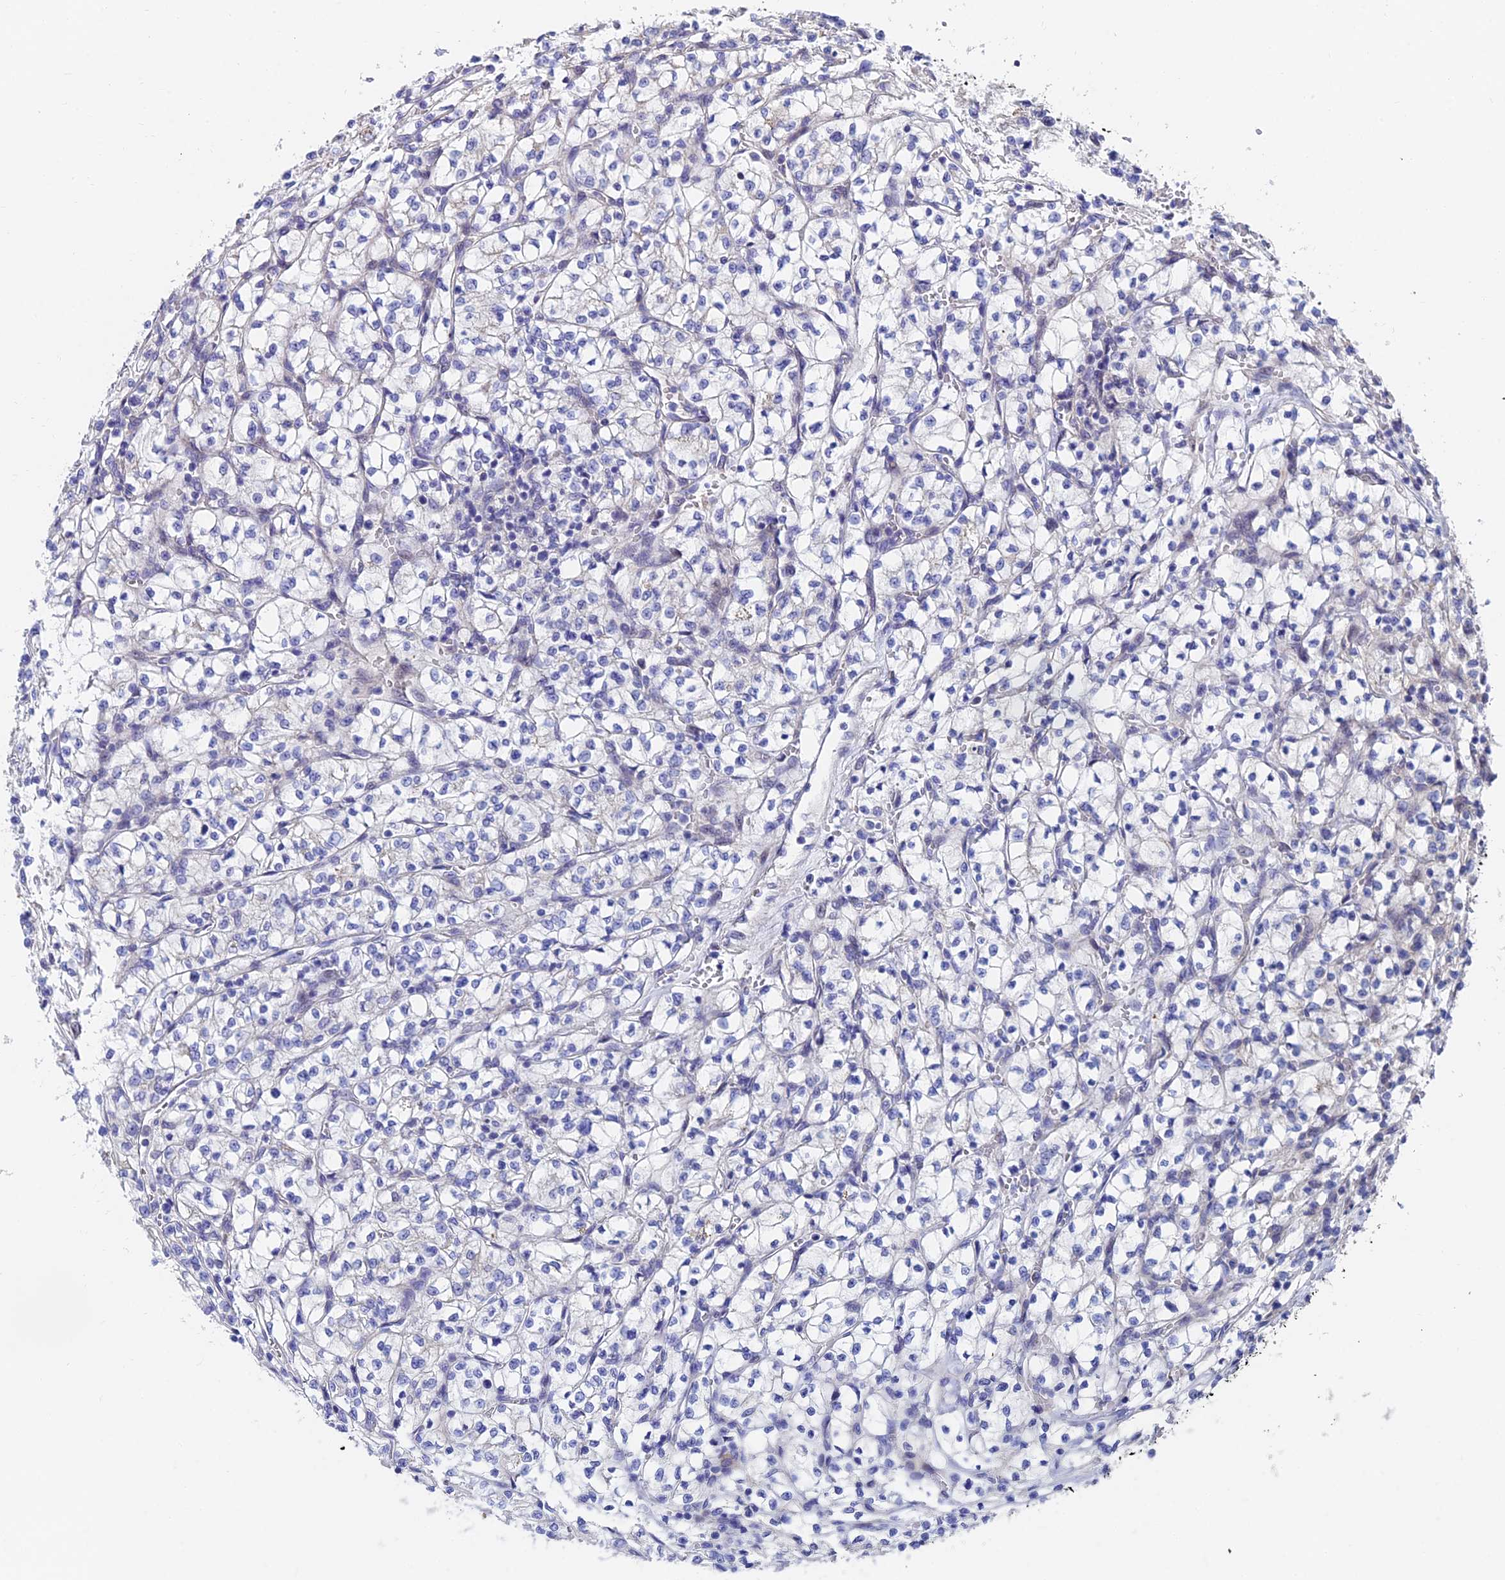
{"staining": {"intensity": "negative", "quantity": "none", "location": "none"}, "tissue": "renal cancer", "cell_type": "Tumor cells", "image_type": "cancer", "snomed": [{"axis": "morphology", "description": "Adenocarcinoma, NOS"}, {"axis": "topography", "description": "Kidney"}], "caption": "High magnification brightfield microscopy of renal cancer (adenocarcinoma) stained with DAB (3,3'-diaminobenzidine) (brown) and counterstained with hematoxylin (blue): tumor cells show no significant positivity.", "gene": "TRIM24", "patient": {"sex": "female", "age": 64}}